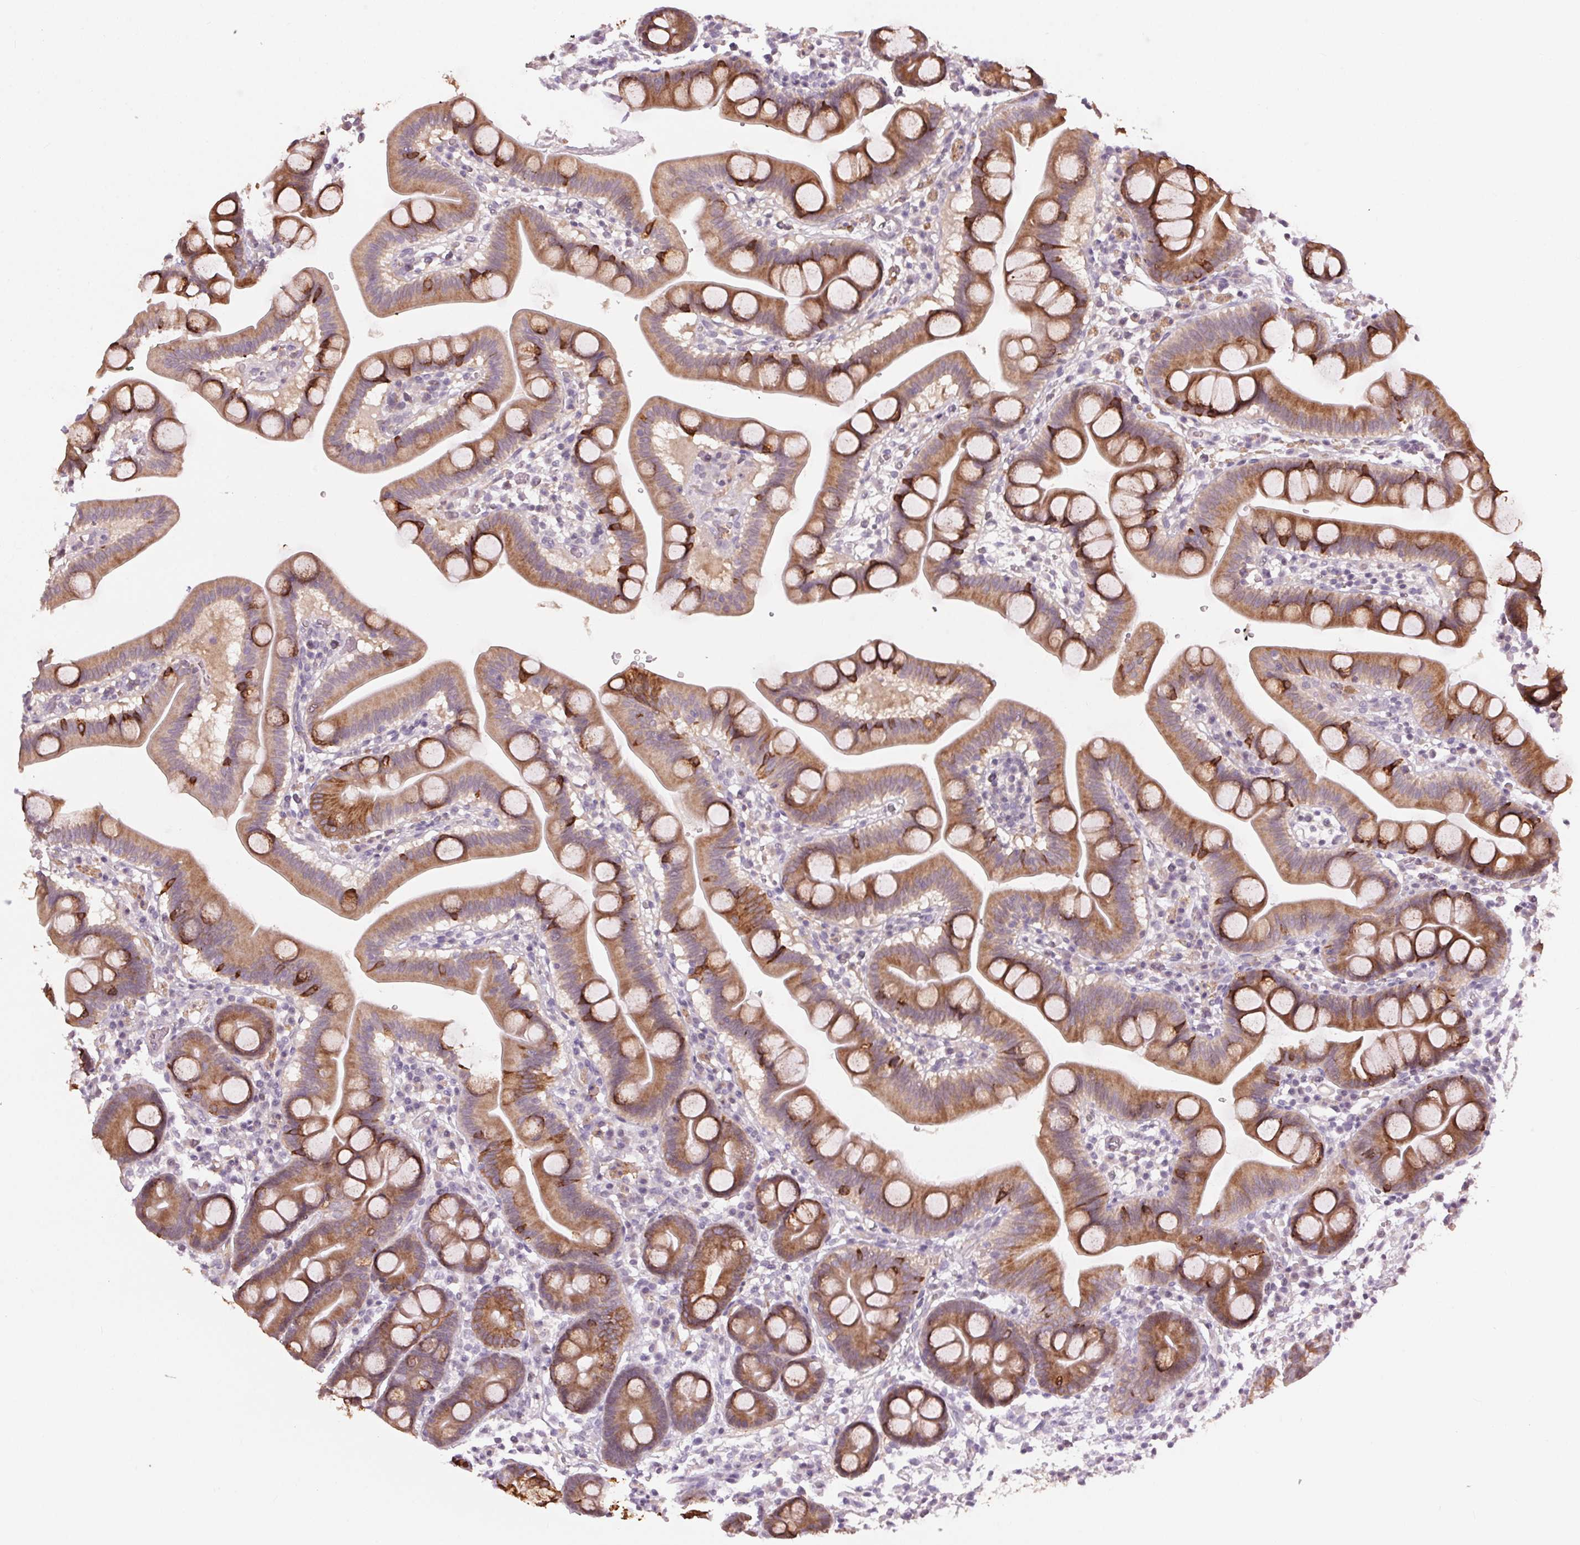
{"staining": {"intensity": "moderate", "quantity": ">75%", "location": "cytoplasmic/membranous"}, "tissue": "duodenum", "cell_type": "Glandular cells", "image_type": "normal", "snomed": [{"axis": "morphology", "description": "Normal tissue, NOS"}, {"axis": "topography", "description": "Pancreas"}, {"axis": "topography", "description": "Duodenum"}], "caption": "Approximately >75% of glandular cells in unremarkable duodenum show moderate cytoplasmic/membranous protein staining as visualized by brown immunohistochemical staining.", "gene": "HHLA2", "patient": {"sex": "male", "age": 59}}